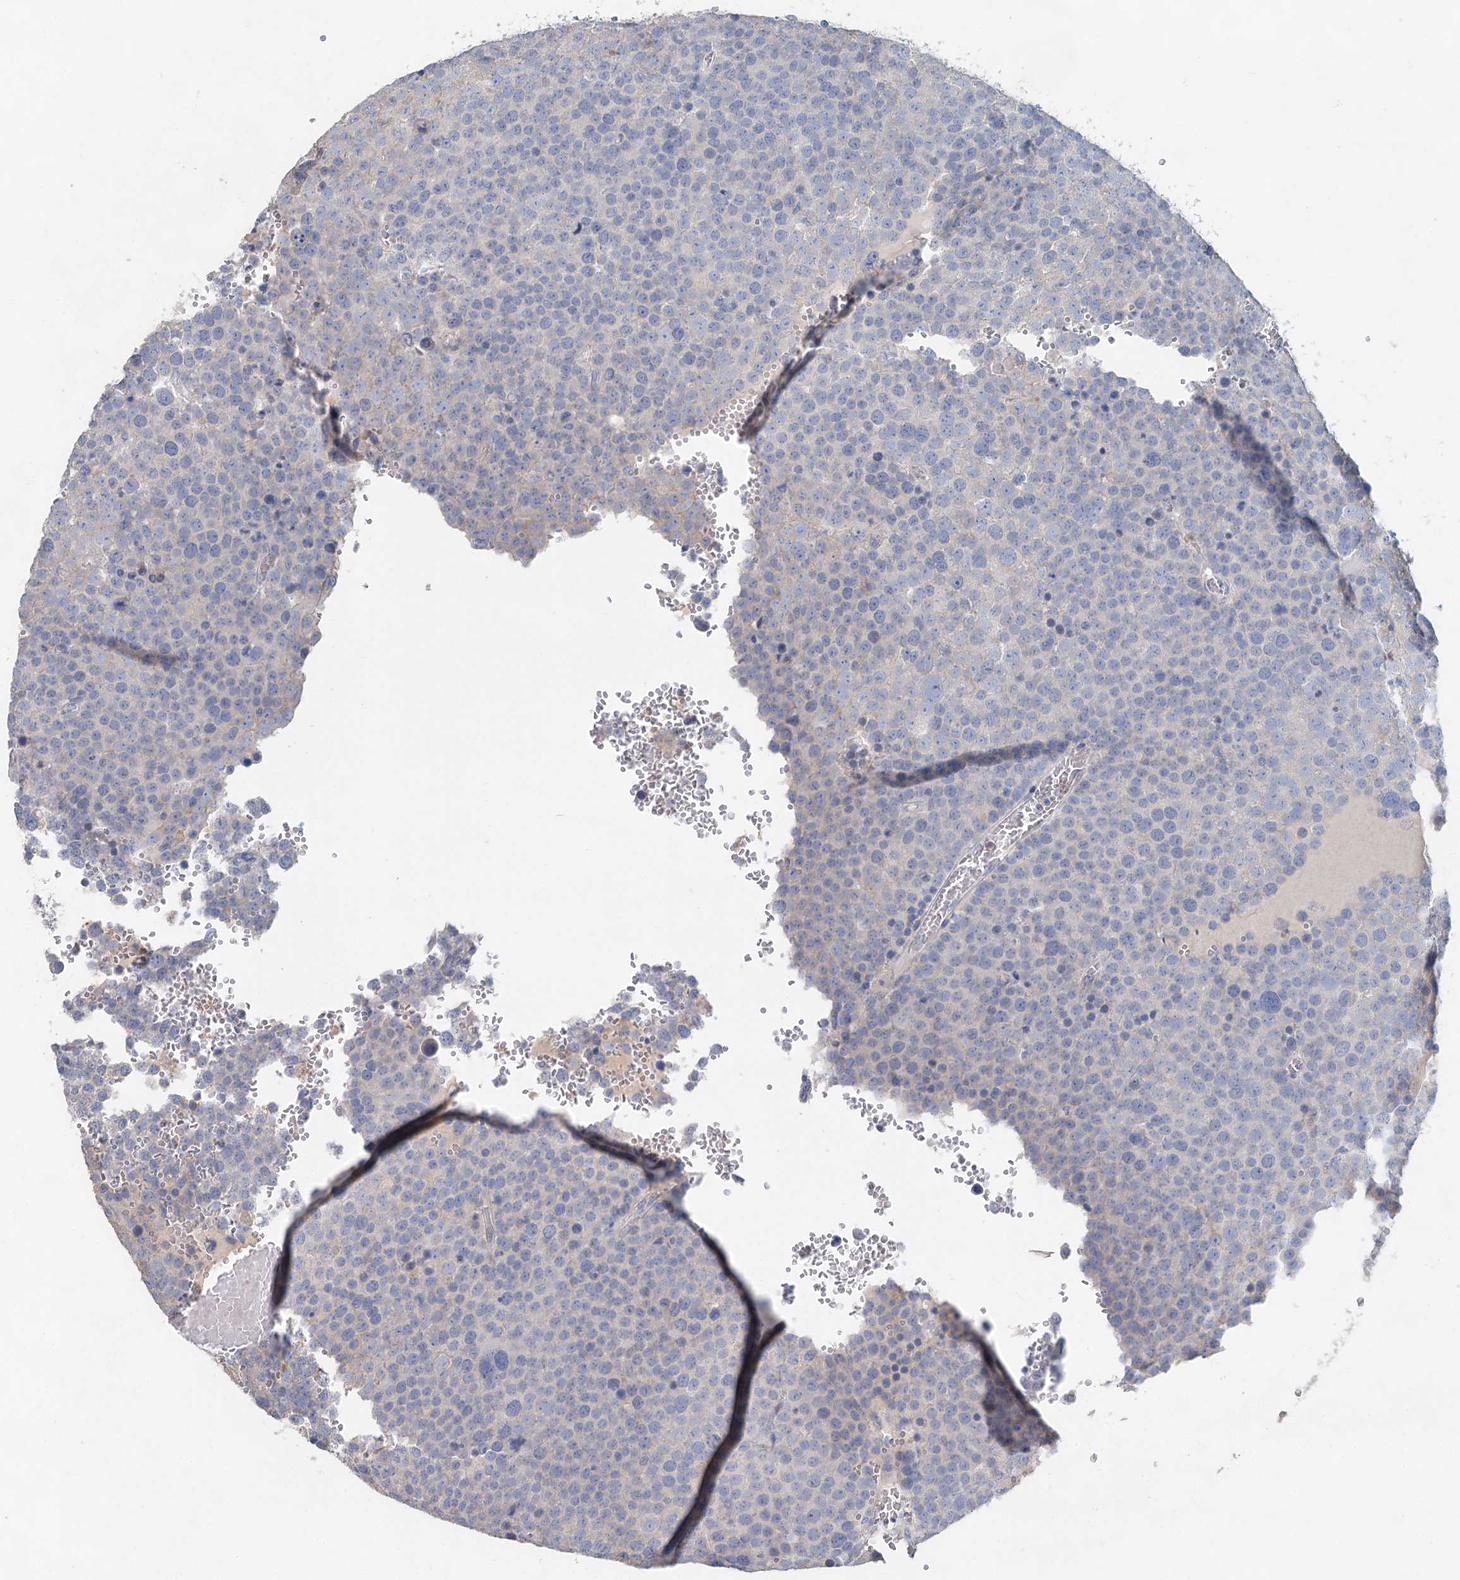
{"staining": {"intensity": "negative", "quantity": "none", "location": "none"}, "tissue": "testis cancer", "cell_type": "Tumor cells", "image_type": "cancer", "snomed": [{"axis": "morphology", "description": "Seminoma, NOS"}, {"axis": "topography", "description": "Testis"}], "caption": "Testis seminoma was stained to show a protein in brown. There is no significant positivity in tumor cells.", "gene": "MYL6B", "patient": {"sex": "male", "age": 71}}